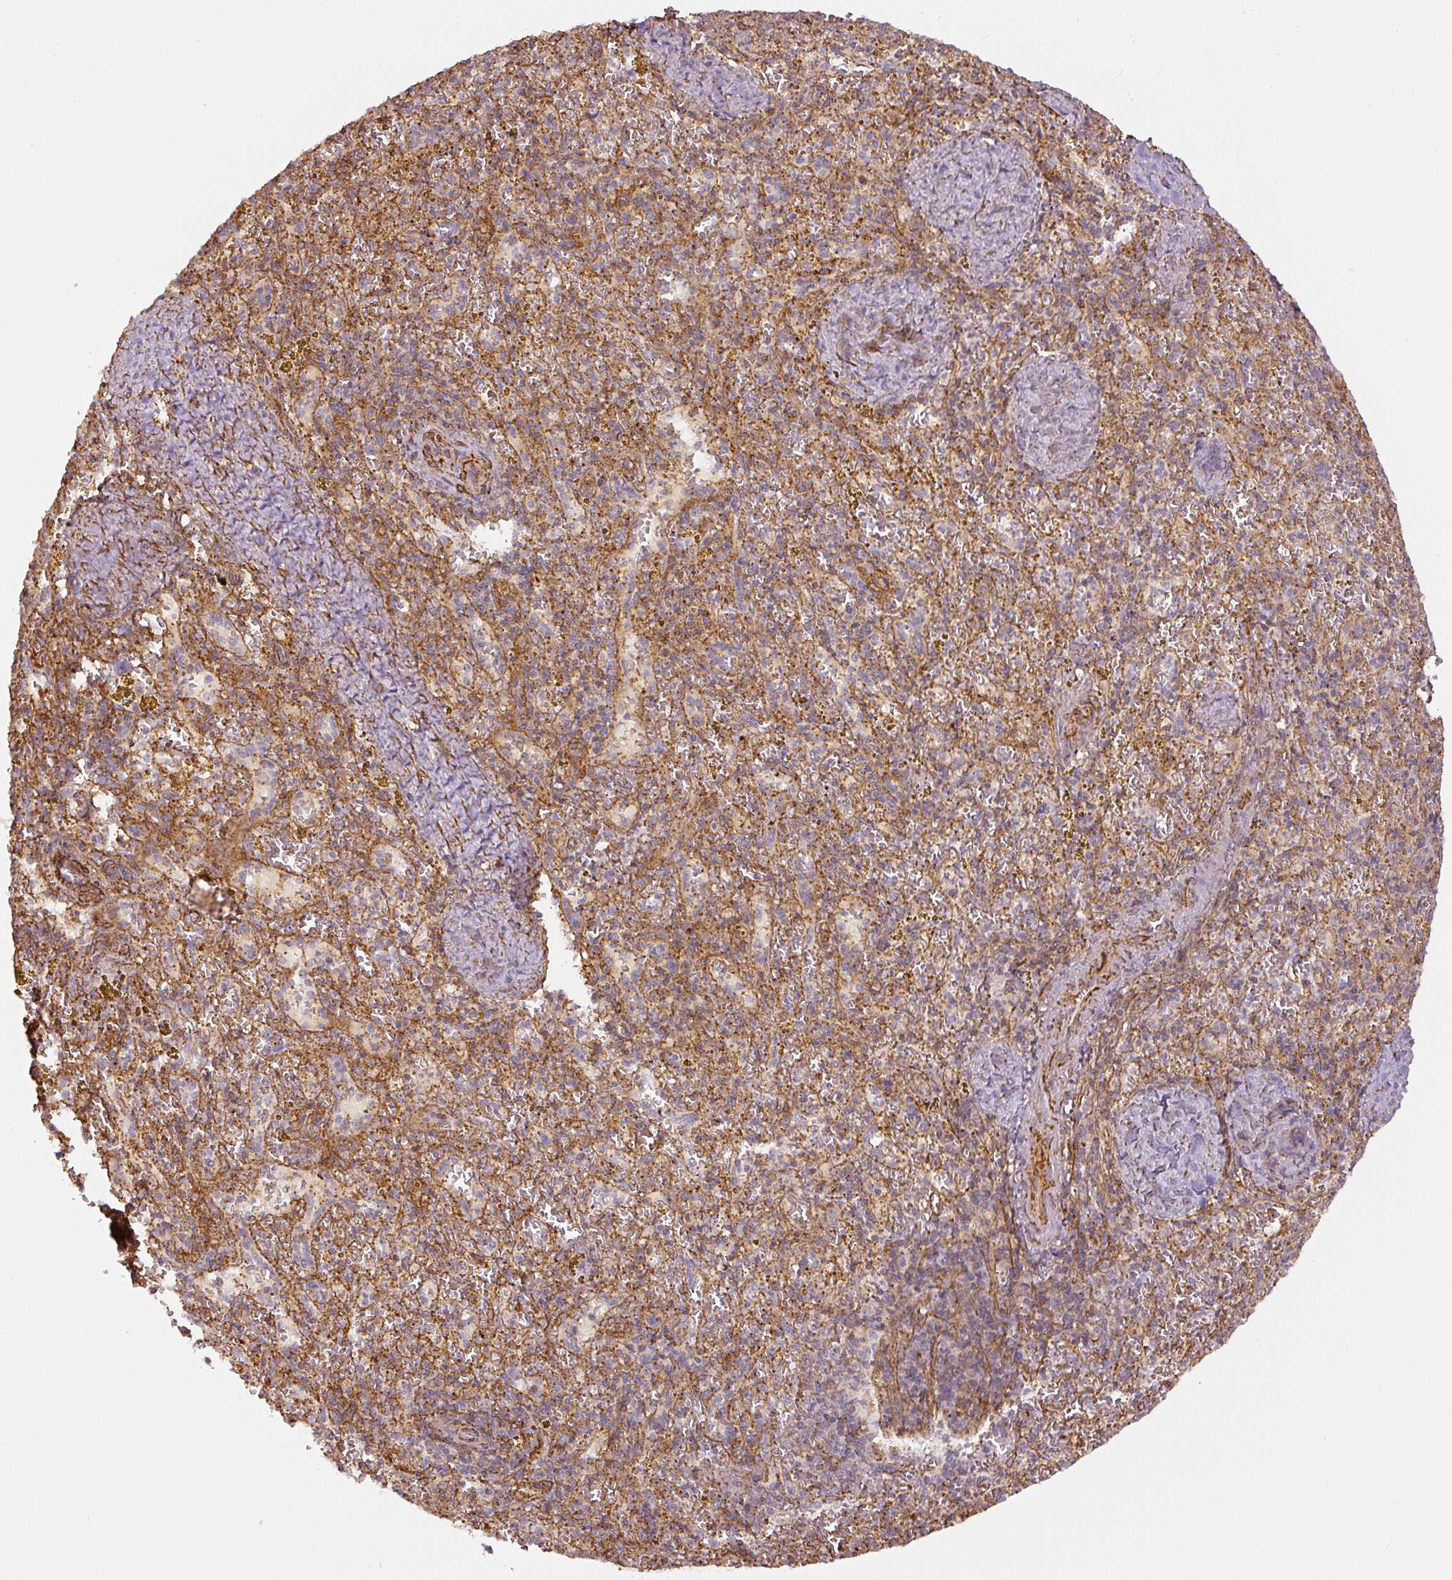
{"staining": {"intensity": "negative", "quantity": "none", "location": "none"}, "tissue": "spleen", "cell_type": "Cells in red pulp", "image_type": "normal", "snomed": [{"axis": "morphology", "description": "Normal tissue, NOS"}, {"axis": "topography", "description": "Spleen"}], "caption": "This image is of unremarkable spleen stained with immunohistochemistry to label a protein in brown with the nuclei are counter-stained blue. There is no staining in cells in red pulp. (DAB immunohistochemistry with hematoxylin counter stain).", "gene": "MYL12A", "patient": {"sex": "male", "age": 57}}